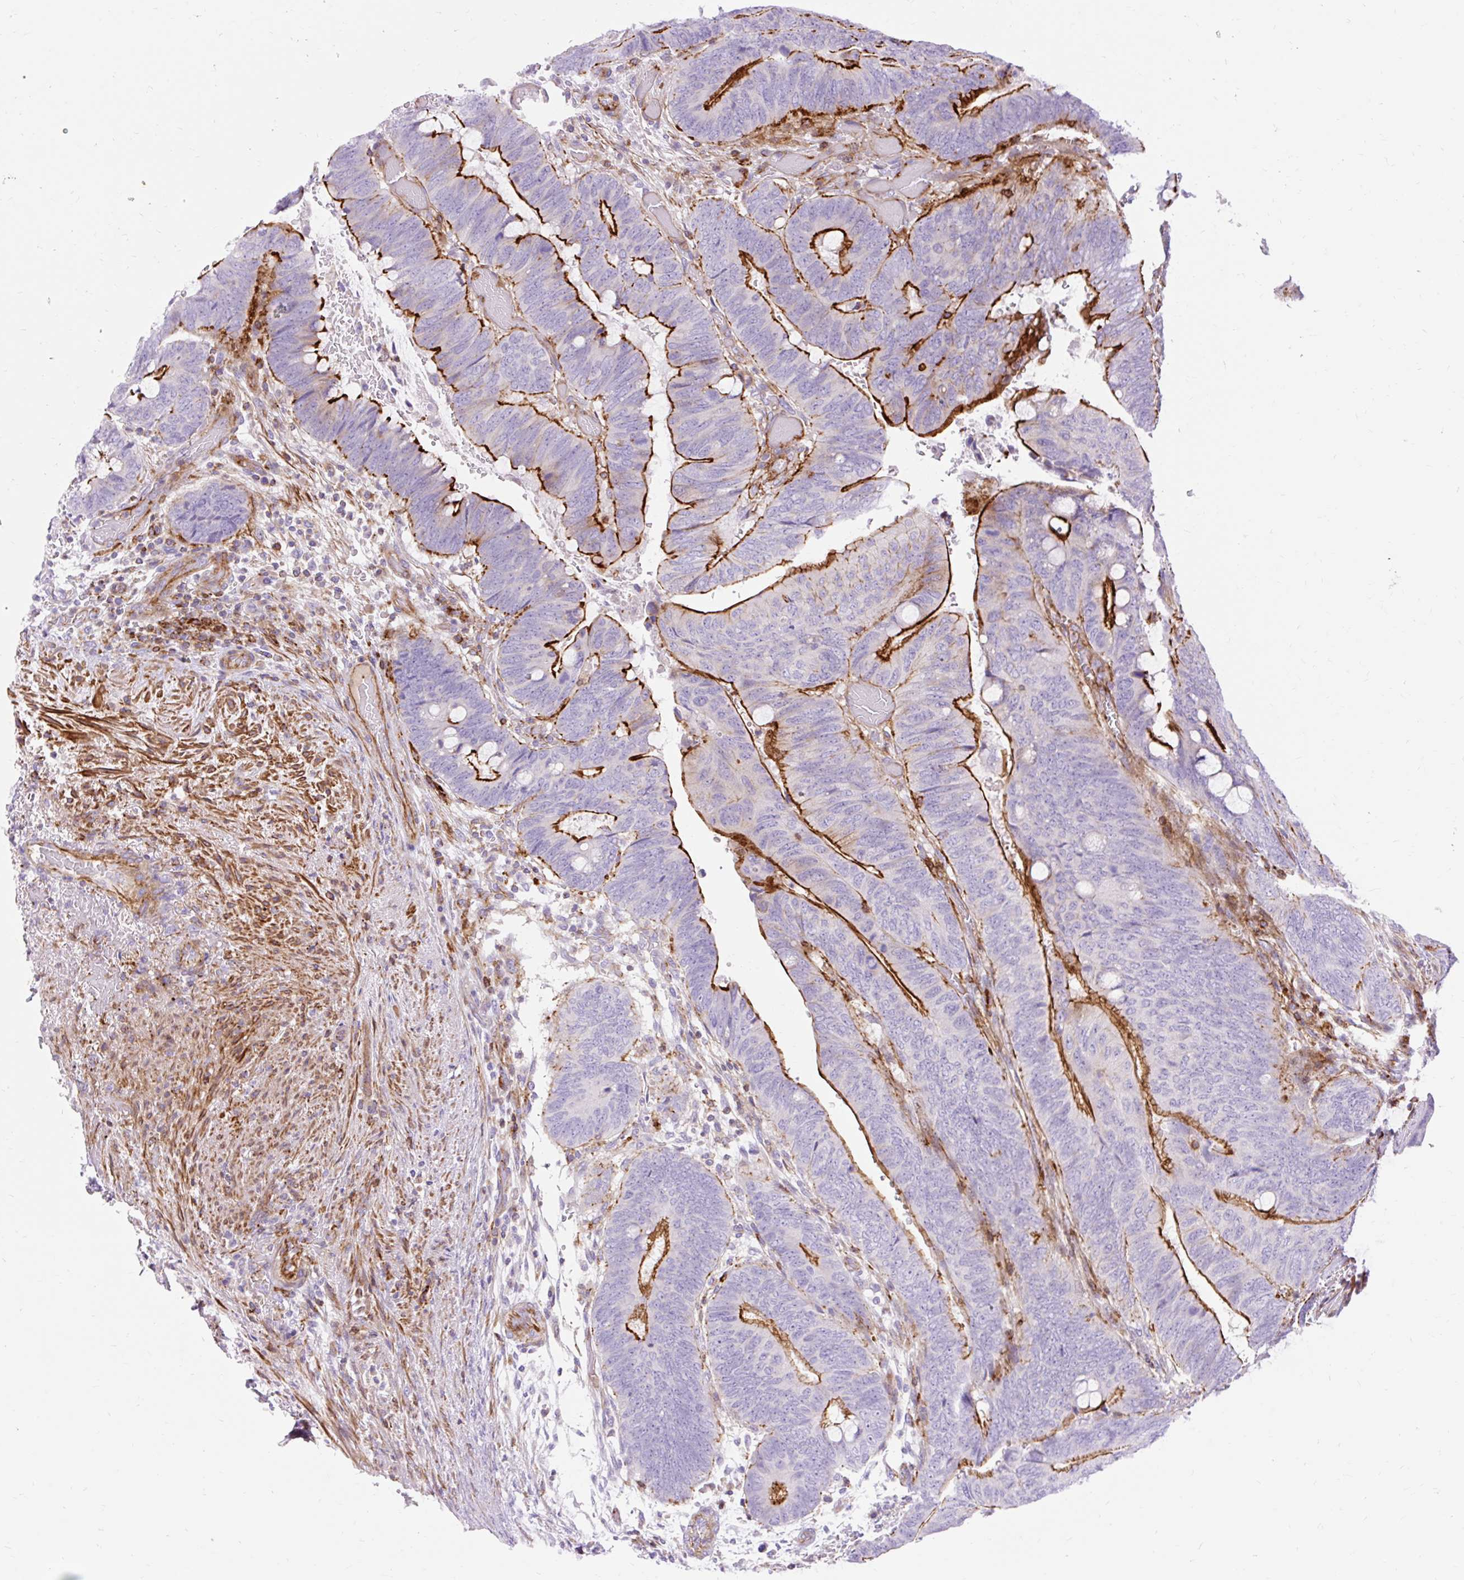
{"staining": {"intensity": "strong", "quantity": "25%-75%", "location": "cytoplasmic/membranous"}, "tissue": "colorectal cancer", "cell_type": "Tumor cells", "image_type": "cancer", "snomed": [{"axis": "morphology", "description": "Normal tissue, NOS"}, {"axis": "morphology", "description": "Adenocarcinoma, NOS"}, {"axis": "topography", "description": "Rectum"}, {"axis": "topography", "description": "Peripheral nerve tissue"}], "caption": "Strong cytoplasmic/membranous expression is seen in about 25%-75% of tumor cells in colorectal adenocarcinoma. (DAB (3,3'-diaminobenzidine) IHC with brightfield microscopy, high magnification).", "gene": "CORO7-PAM16", "patient": {"sex": "male", "age": 92}}